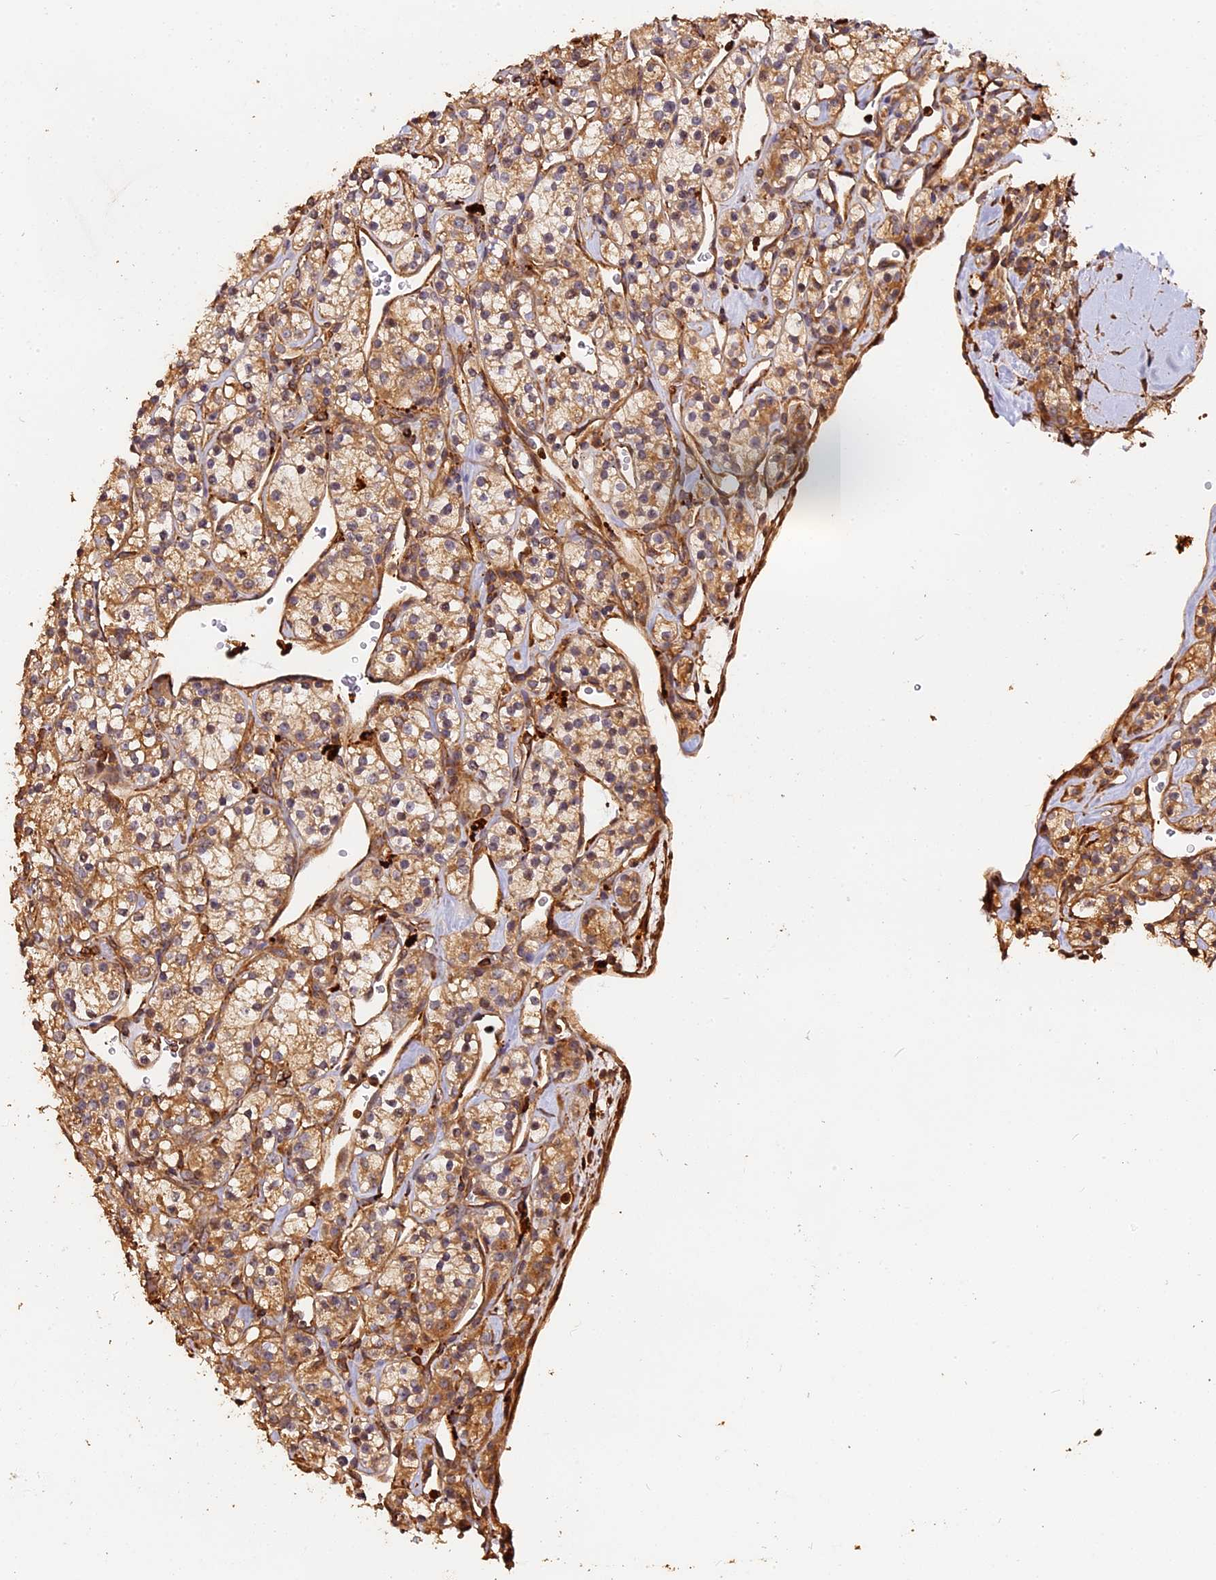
{"staining": {"intensity": "moderate", "quantity": ">75%", "location": "cytoplasmic/membranous"}, "tissue": "renal cancer", "cell_type": "Tumor cells", "image_type": "cancer", "snomed": [{"axis": "morphology", "description": "Adenocarcinoma, NOS"}, {"axis": "topography", "description": "Kidney"}], "caption": "Tumor cells exhibit medium levels of moderate cytoplasmic/membranous staining in approximately >75% of cells in human renal cancer (adenocarcinoma). The protein is stained brown, and the nuclei are stained in blue (DAB IHC with brightfield microscopy, high magnification).", "gene": "MMP15", "patient": {"sex": "male", "age": 77}}